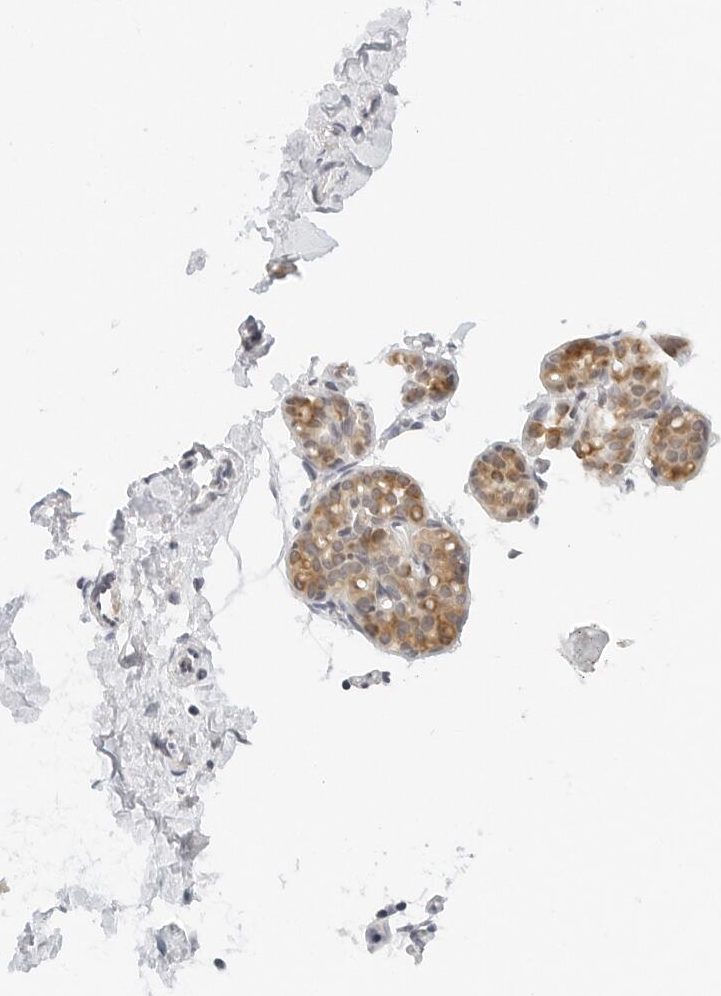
{"staining": {"intensity": "negative", "quantity": "none", "location": "none"}, "tissue": "breast", "cell_type": "Adipocytes", "image_type": "normal", "snomed": [{"axis": "morphology", "description": "Normal tissue, NOS"}, {"axis": "topography", "description": "Breast"}], "caption": "The image exhibits no staining of adipocytes in normal breast.", "gene": "NEO1", "patient": {"sex": "female", "age": 62}}